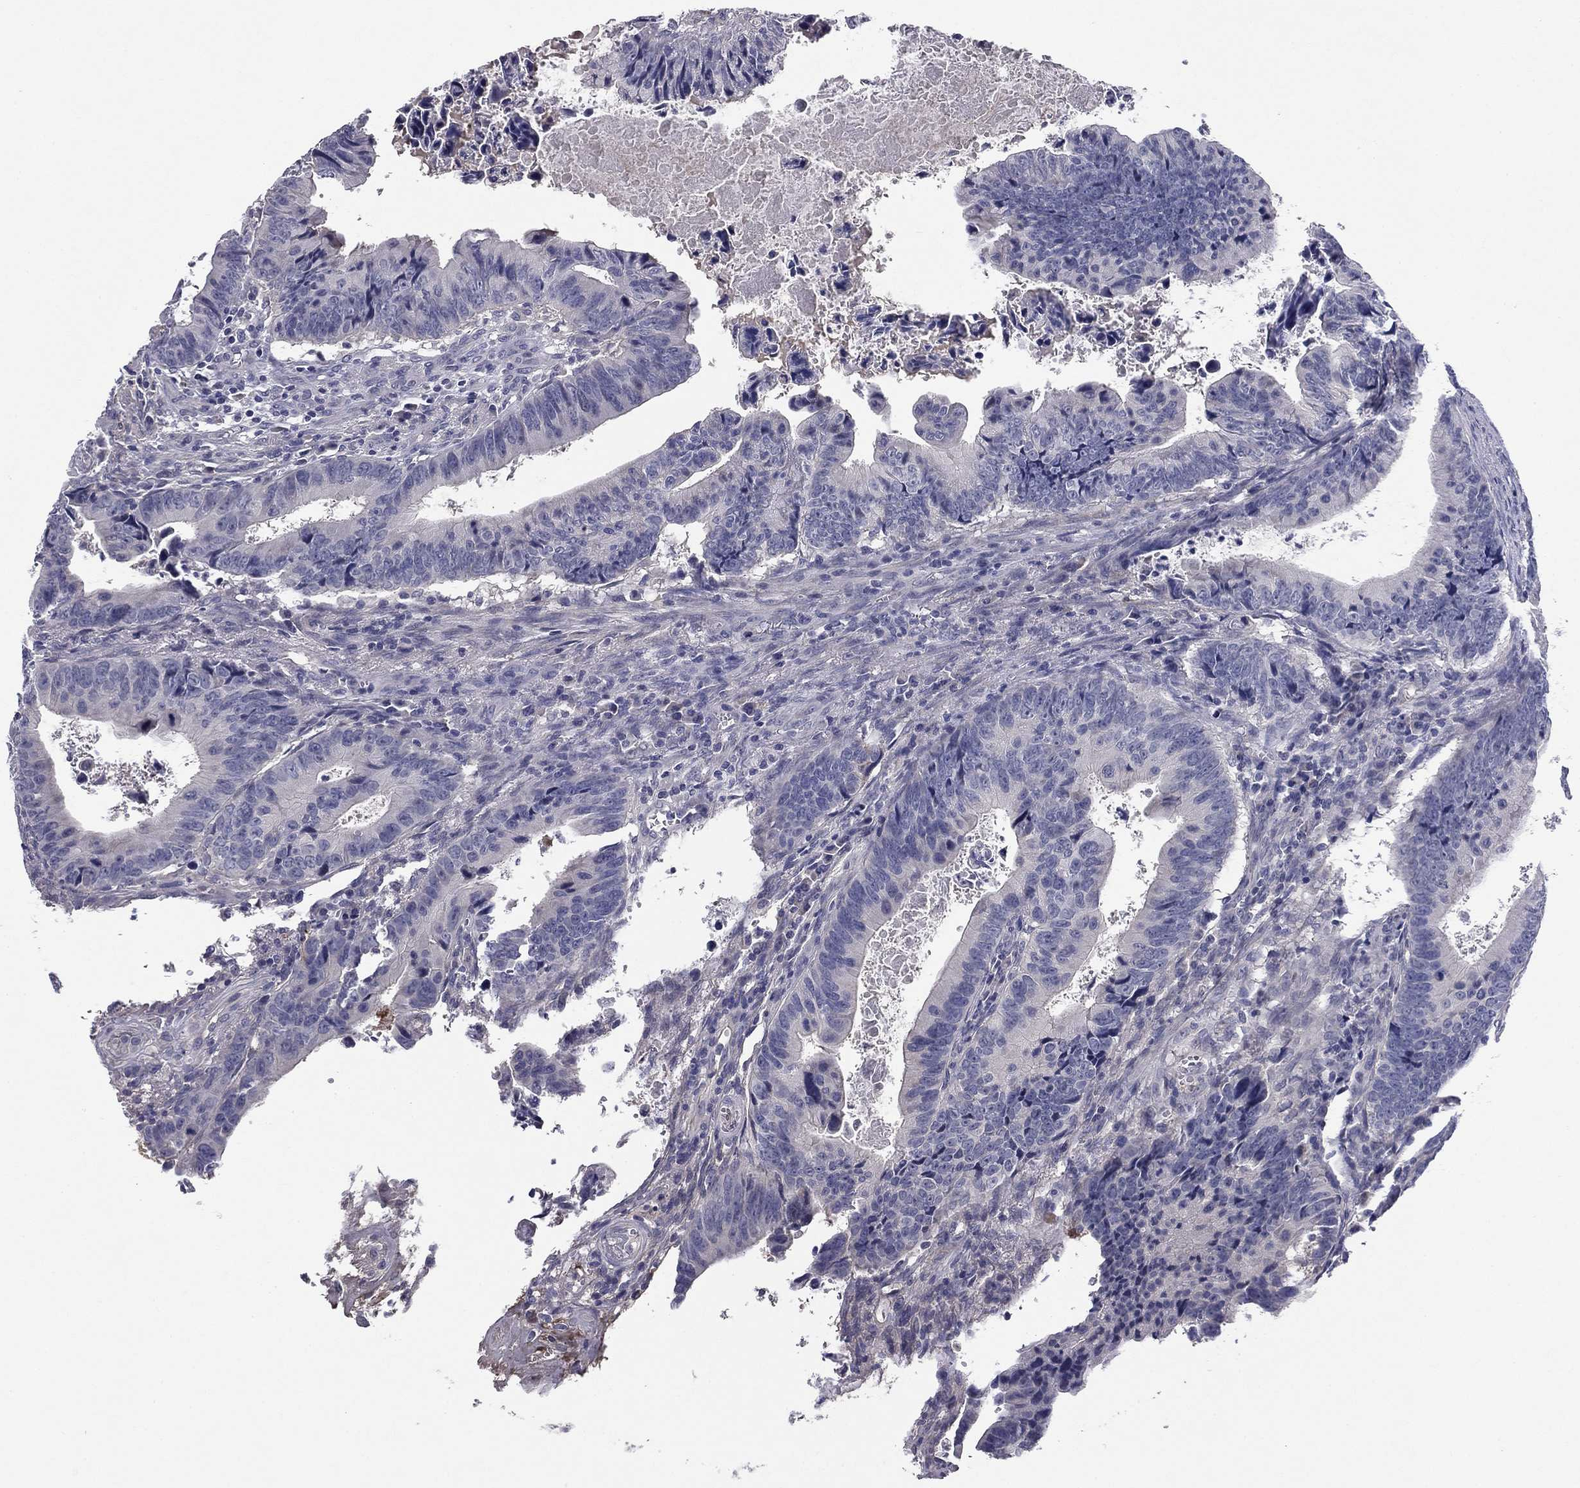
{"staining": {"intensity": "negative", "quantity": "none", "location": "none"}, "tissue": "colorectal cancer", "cell_type": "Tumor cells", "image_type": "cancer", "snomed": [{"axis": "morphology", "description": "Adenocarcinoma, NOS"}, {"axis": "topography", "description": "Colon"}], "caption": "A micrograph of human colorectal cancer is negative for staining in tumor cells.", "gene": "COL2A1", "patient": {"sex": "female", "age": 87}}